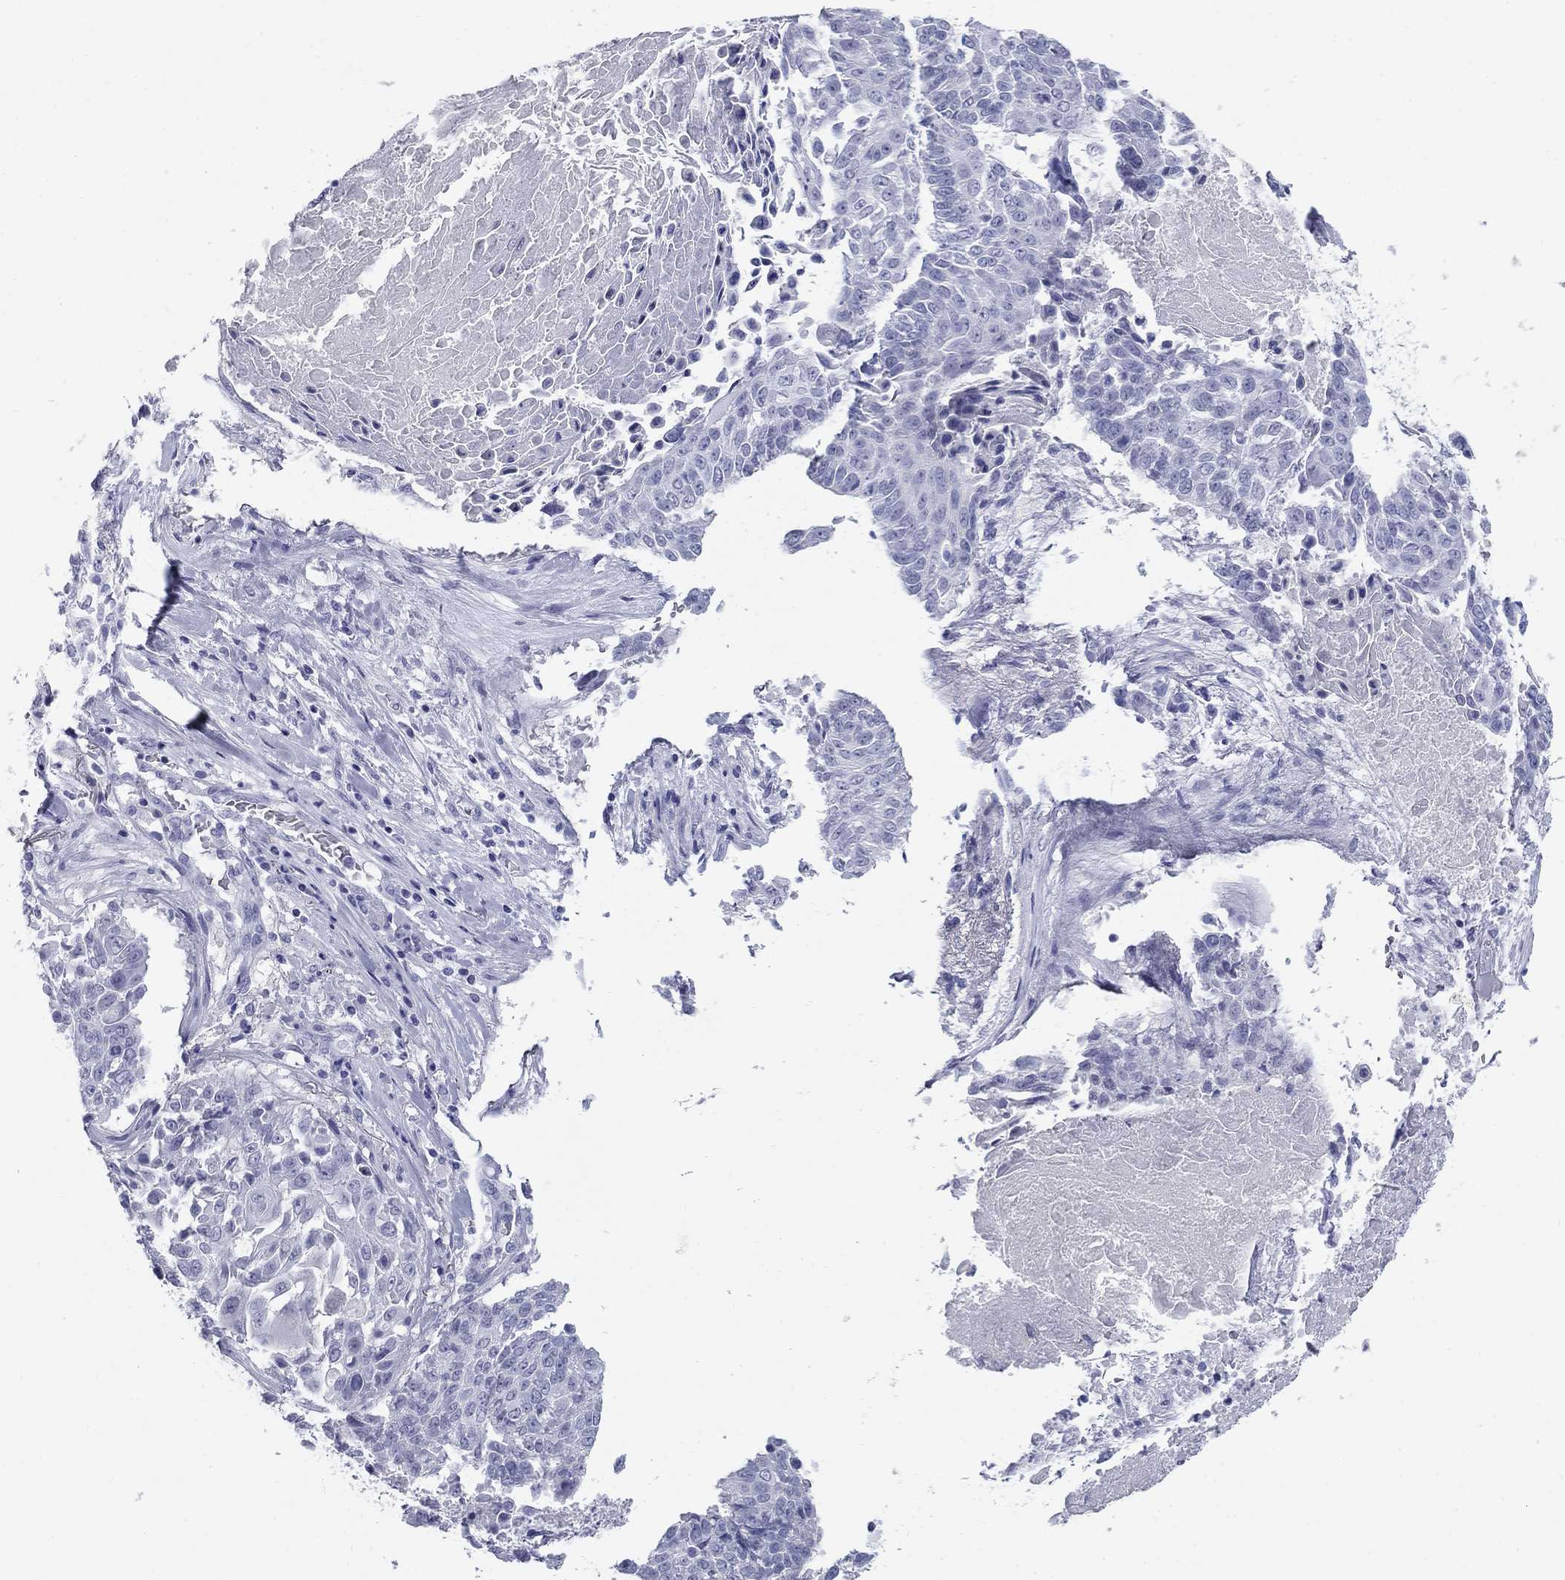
{"staining": {"intensity": "negative", "quantity": "none", "location": "none"}, "tissue": "lung cancer", "cell_type": "Tumor cells", "image_type": "cancer", "snomed": [{"axis": "morphology", "description": "Squamous cell carcinoma, NOS"}, {"axis": "topography", "description": "Lung"}], "caption": "This is an immunohistochemistry micrograph of human lung cancer (squamous cell carcinoma). There is no staining in tumor cells.", "gene": "NPPA", "patient": {"sex": "male", "age": 64}}